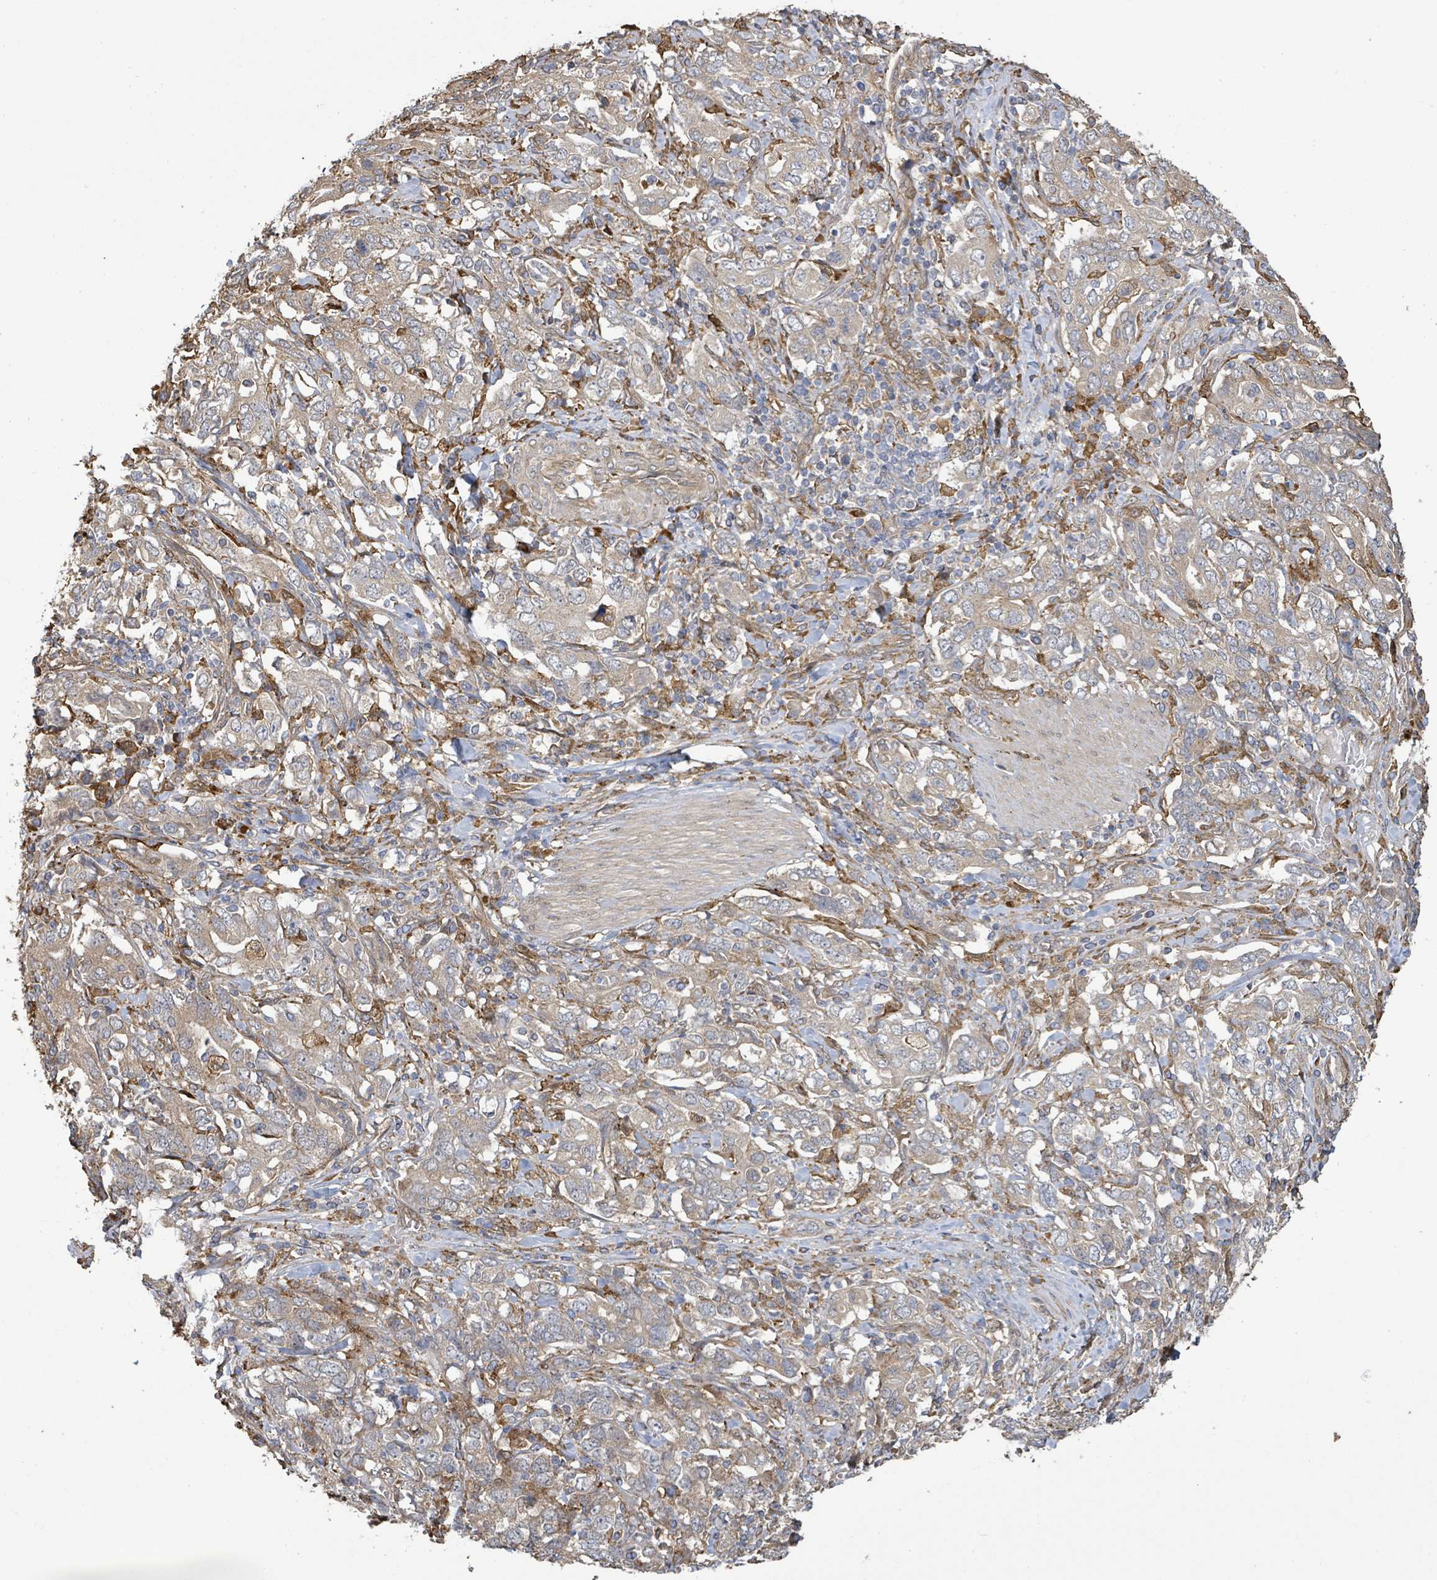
{"staining": {"intensity": "weak", "quantity": ">75%", "location": "cytoplasmic/membranous"}, "tissue": "stomach cancer", "cell_type": "Tumor cells", "image_type": "cancer", "snomed": [{"axis": "morphology", "description": "Adenocarcinoma, NOS"}, {"axis": "topography", "description": "Stomach, upper"}, {"axis": "topography", "description": "Stomach"}], "caption": "A brown stain labels weak cytoplasmic/membranous positivity of a protein in stomach cancer (adenocarcinoma) tumor cells. Nuclei are stained in blue.", "gene": "ARPIN", "patient": {"sex": "male", "age": 62}}